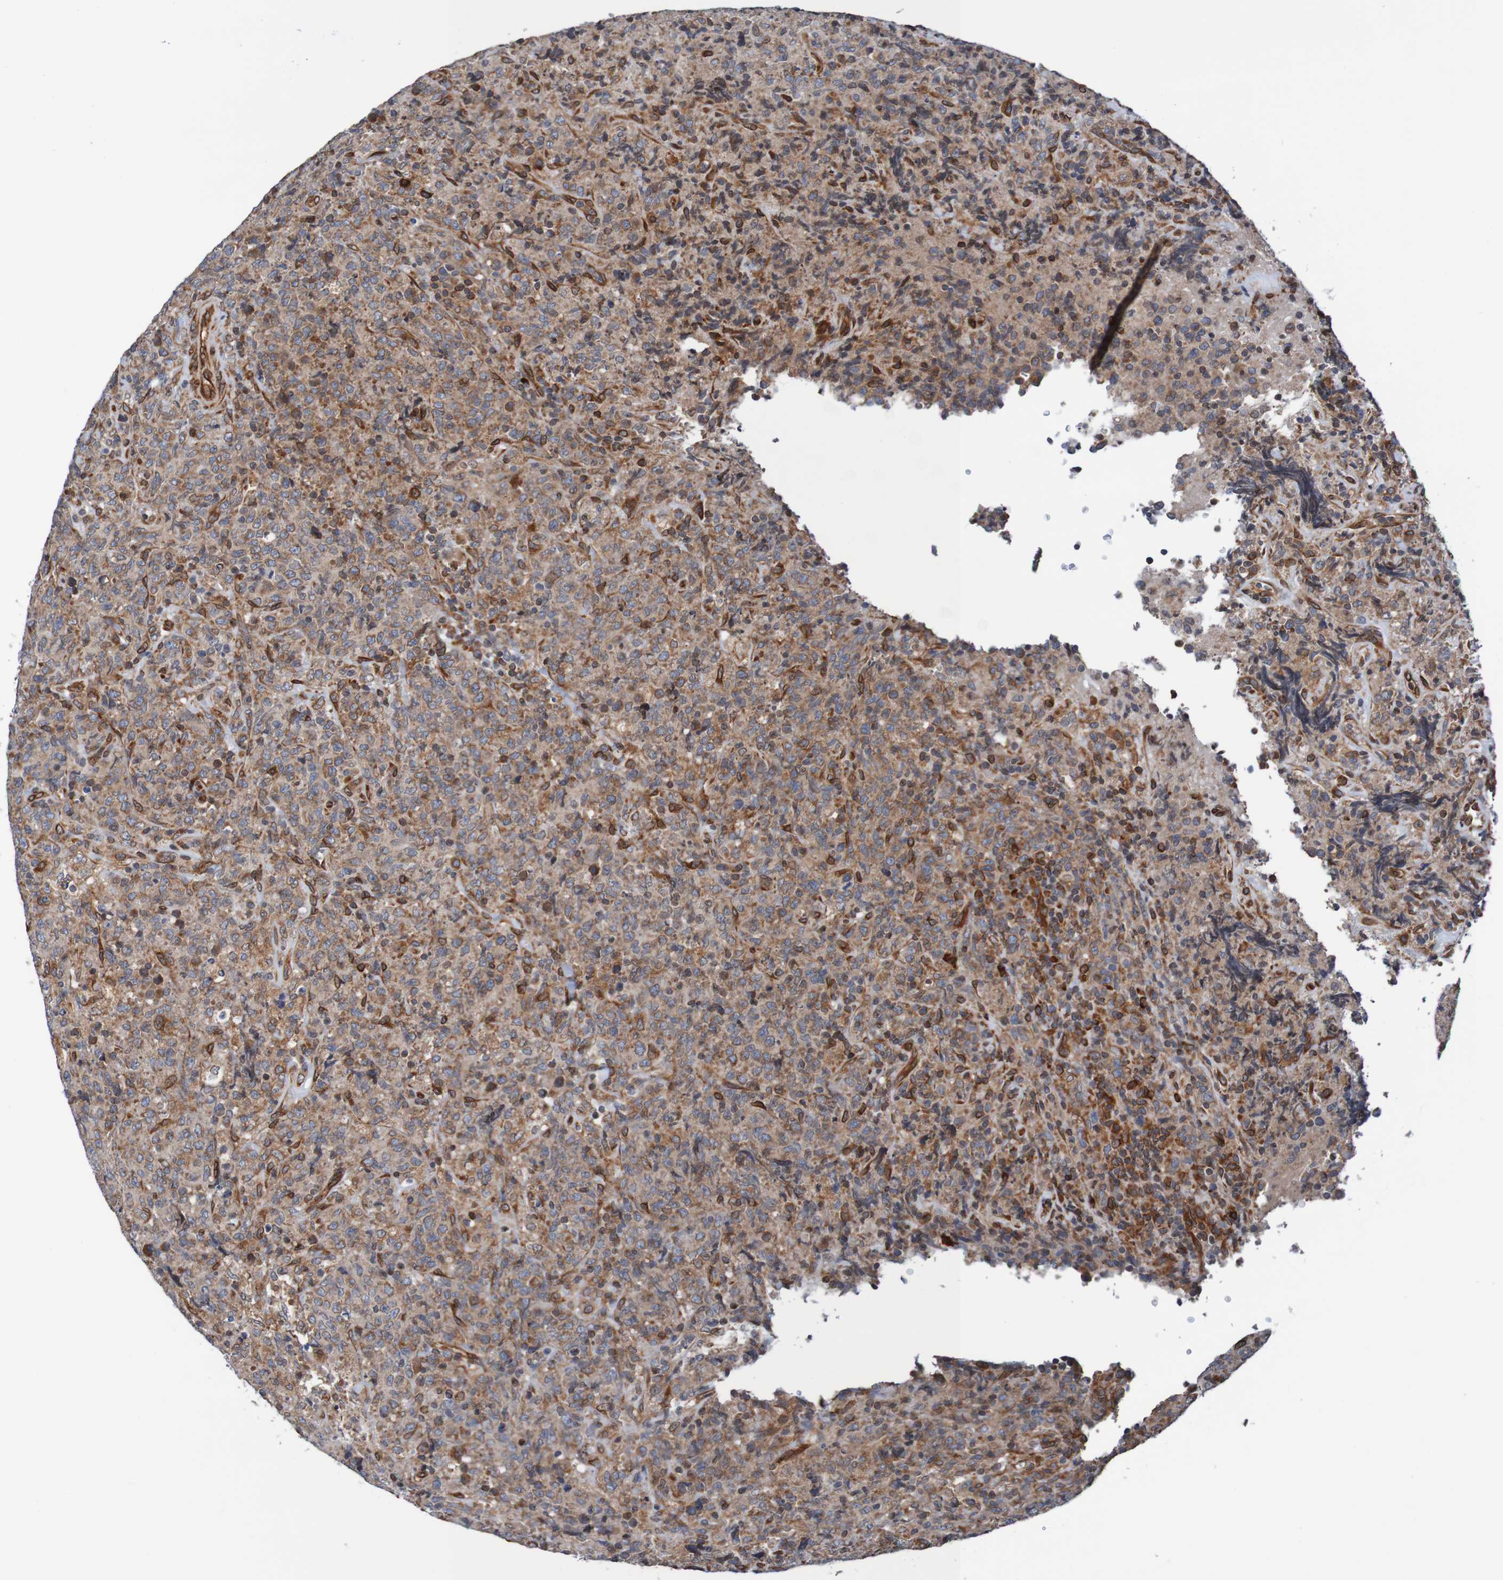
{"staining": {"intensity": "strong", "quantity": "25%-75%", "location": "cytoplasmic/membranous,nuclear"}, "tissue": "lymphoma", "cell_type": "Tumor cells", "image_type": "cancer", "snomed": [{"axis": "morphology", "description": "Malignant lymphoma, non-Hodgkin's type, High grade"}, {"axis": "topography", "description": "Tonsil"}], "caption": "High-magnification brightfield microscopy of lymphoma stained with DAB (3,3'-diaminobenzidine) (brown) and counterstained with hematoxylin (blue). tumor cells exhibit strong cytoplasmic/membranous and nuclear expression is identified in about25%-75% of cells. (DAB IHC, brown staining for protein, blue staining for nuclei).", "gene": "TMEM109", "patient": {"sex": "female", "age": 36}}